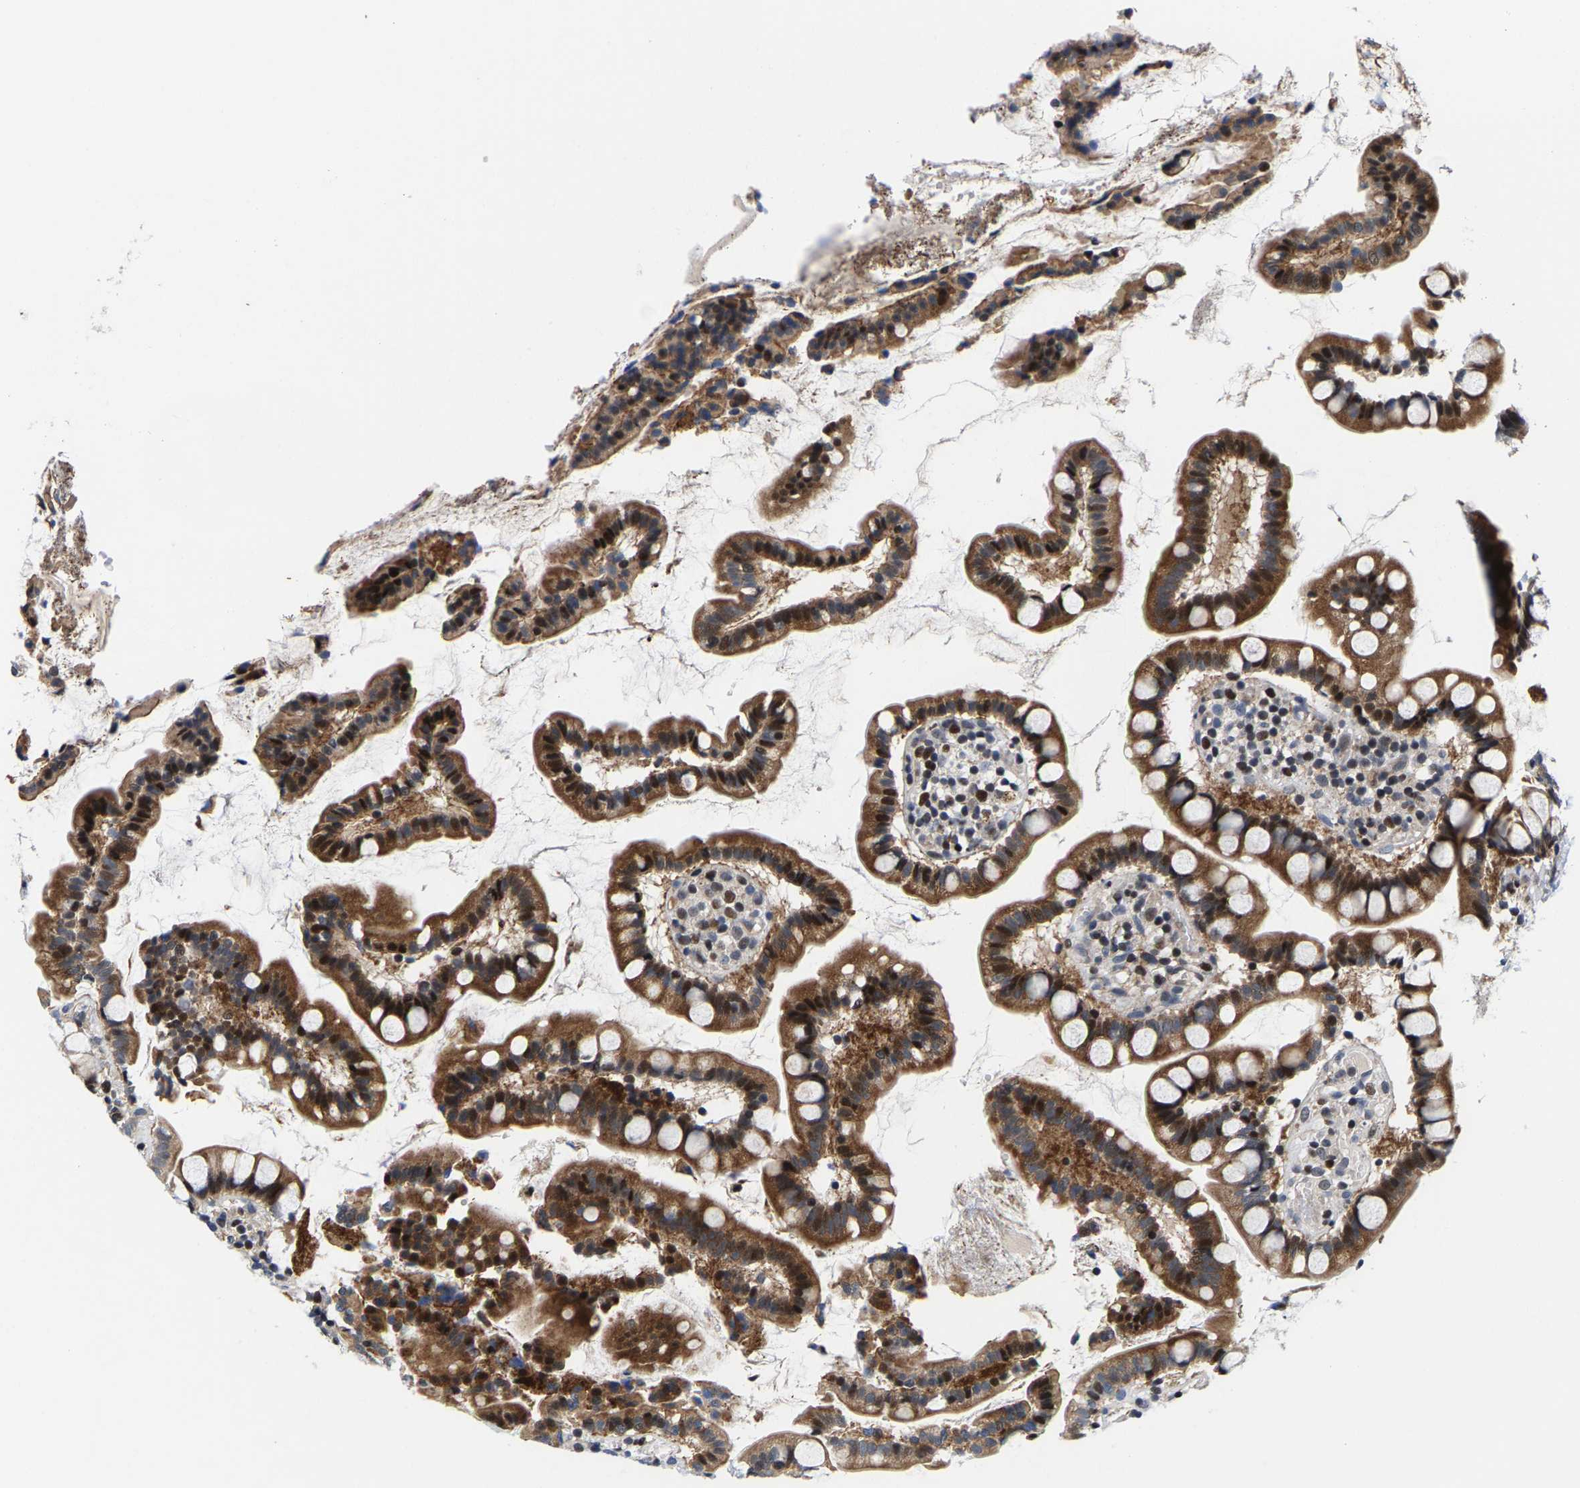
{"staining": {"intensity": "strong", "quantity": "25%-75%", "location": "cytoplasmic/membranous,nuclear"}, "tissue": "small intestine", "cell_type": "Glandular cells", "image_type": "normal", "snomed": [{"axis": "morphology", "description": "Normal tissue, NOS"}, {"axis": "topography", "description": "Small intestine"}], "caption": "A brown stain labels strong cytoplasmic/membranous,nuclear positivity of a protein in glandular cells of benign small intestine. (Stains: DAB (3,3'-diaminobenzidine) in brown, nuclei in blue, Microscopy: brightfield microscopy at high magnification).", "gene": "GTPBP10", "patient": {"sex": "female", "age": 84}}